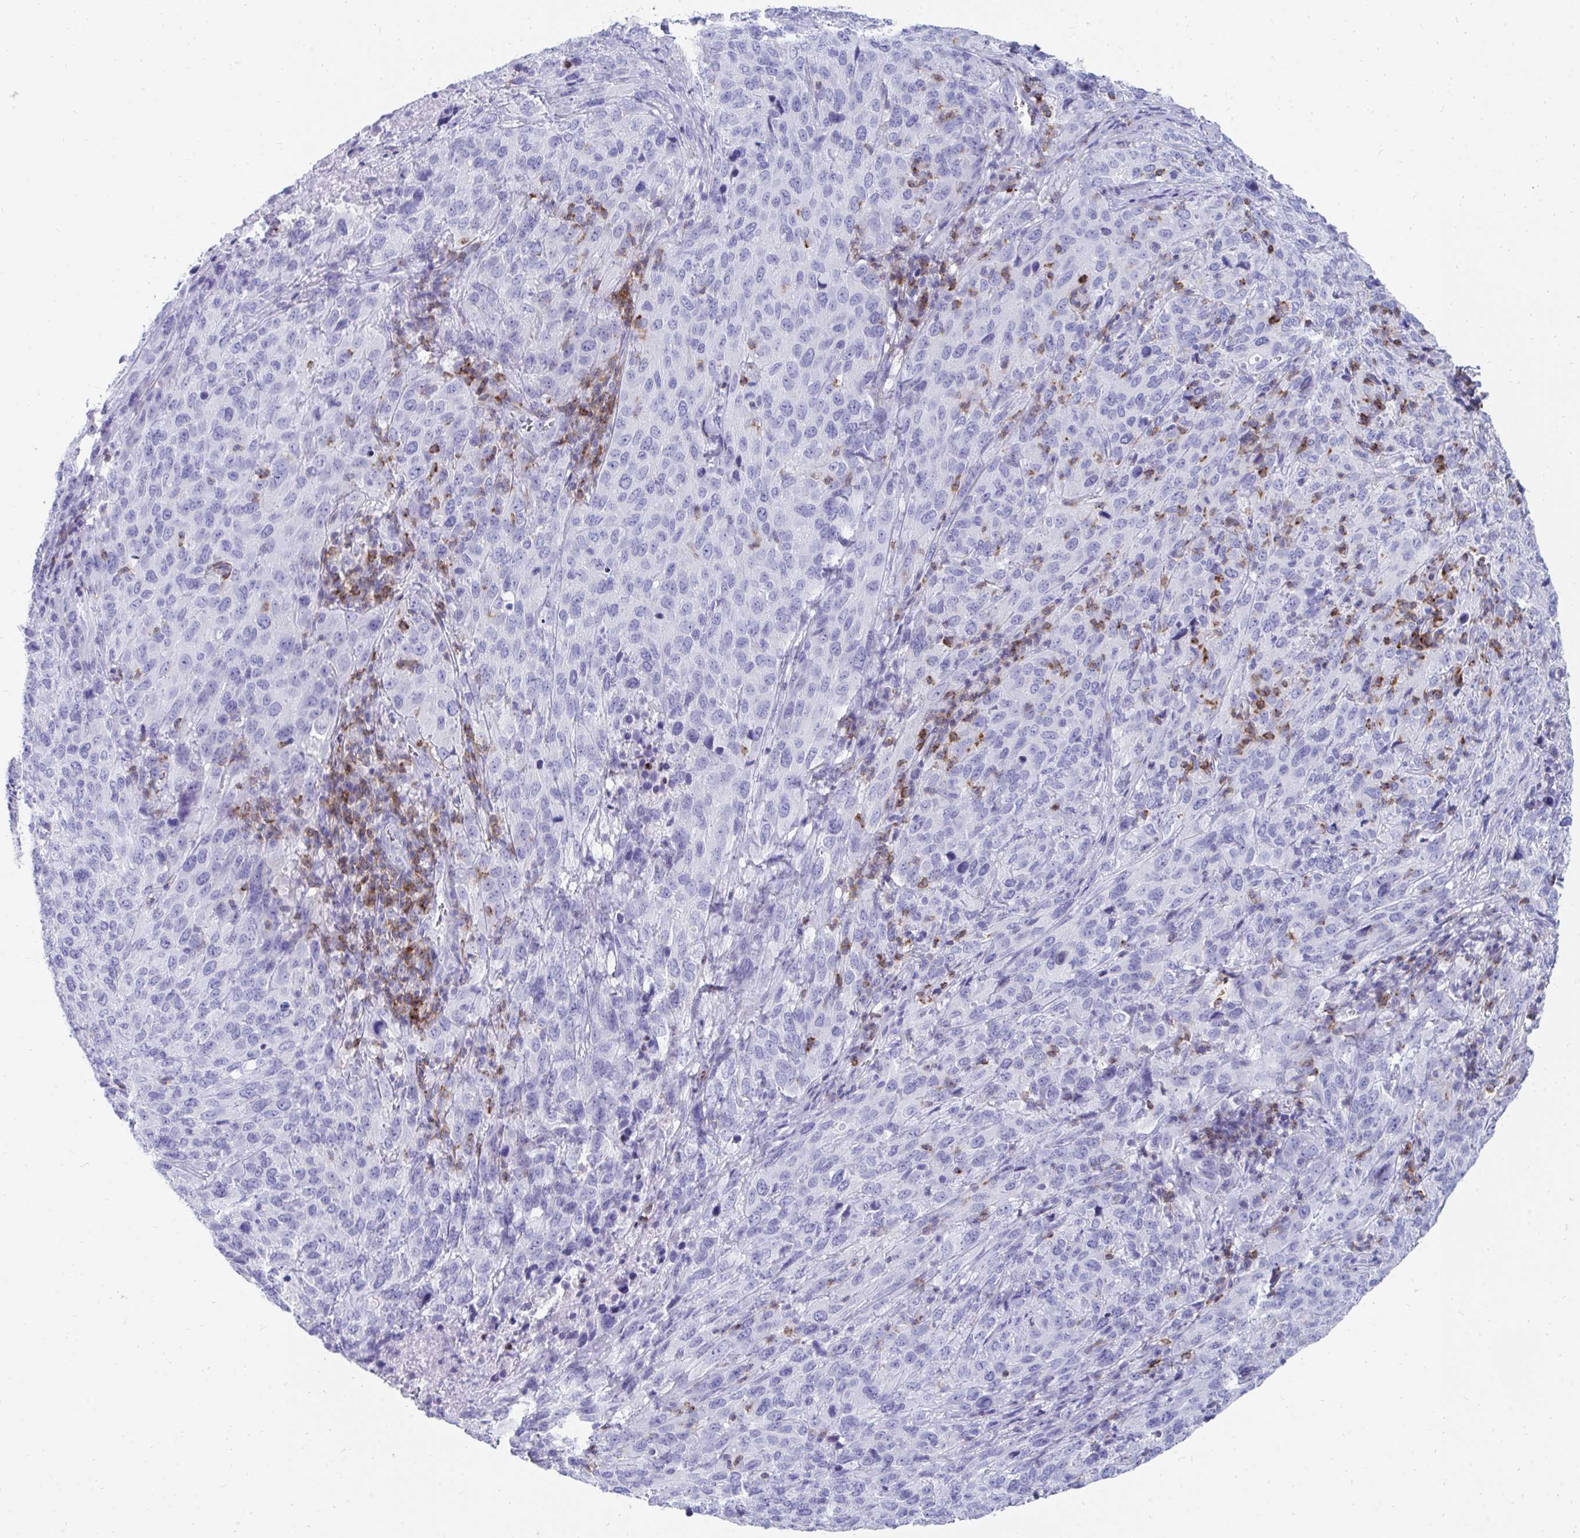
{"staining": {"intensity": "negative", "quantity": "none", "location": "none"}, "tissue": "cervical cancer", "cell_type": "Tumor cells", "image_type": "cancer", "snomed": [{"axis": "morphology", "description": "Squamous cell carcinoma, NOS"}, {"axis": "topography", "description": "Cervix"}], "caption": "An immunohistochemistry photomicrograph of cervical cancer (squamous cell carcinoma) is shown. There is no staining in tumor cells of cervical cancer (squamous cell carcinoma).", "gene": "CD7", "patient": {"sex": "female", "age": 51}}